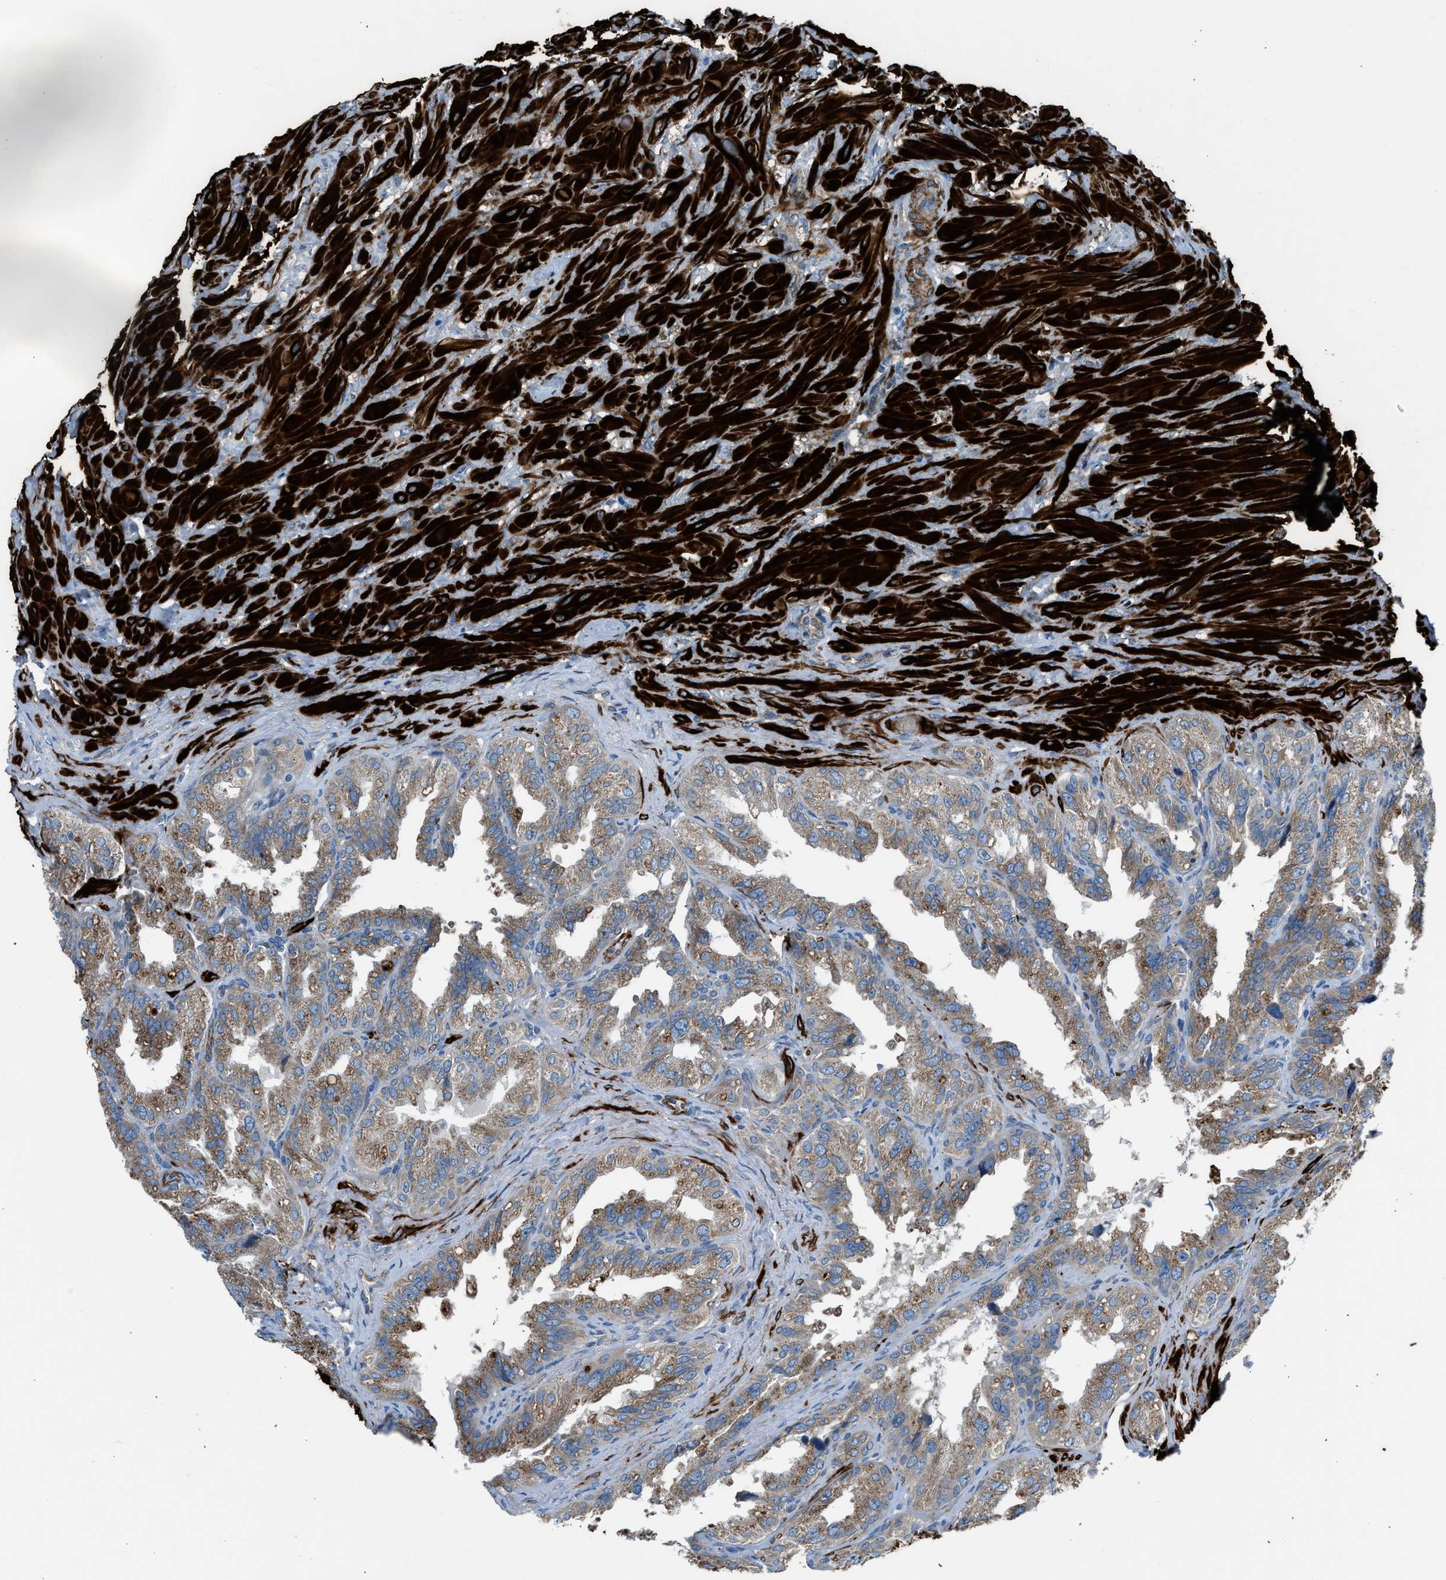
{"staining": {"intensity": "moderate", "quantity": "25%-75%", "location": "cytoplasmic/membranous"}, "tissue": "seminal vesicle", "cell_type": "Glandular cells", "image_type": "normal", "snomed": [{"axis": "morphology", "description": "Normal tissue, NOS"}, {"axis": "topography", "description": "Seminal veicle"}], "caption": "Immunohistochemical staining of normal human seminal vesicle exhibits moderate cytoplasmic/membranous protein staining in about 25%-75% of glandular cells.", "gene": "LMBR1", "patient": {"sex": "male", "age": 68}}